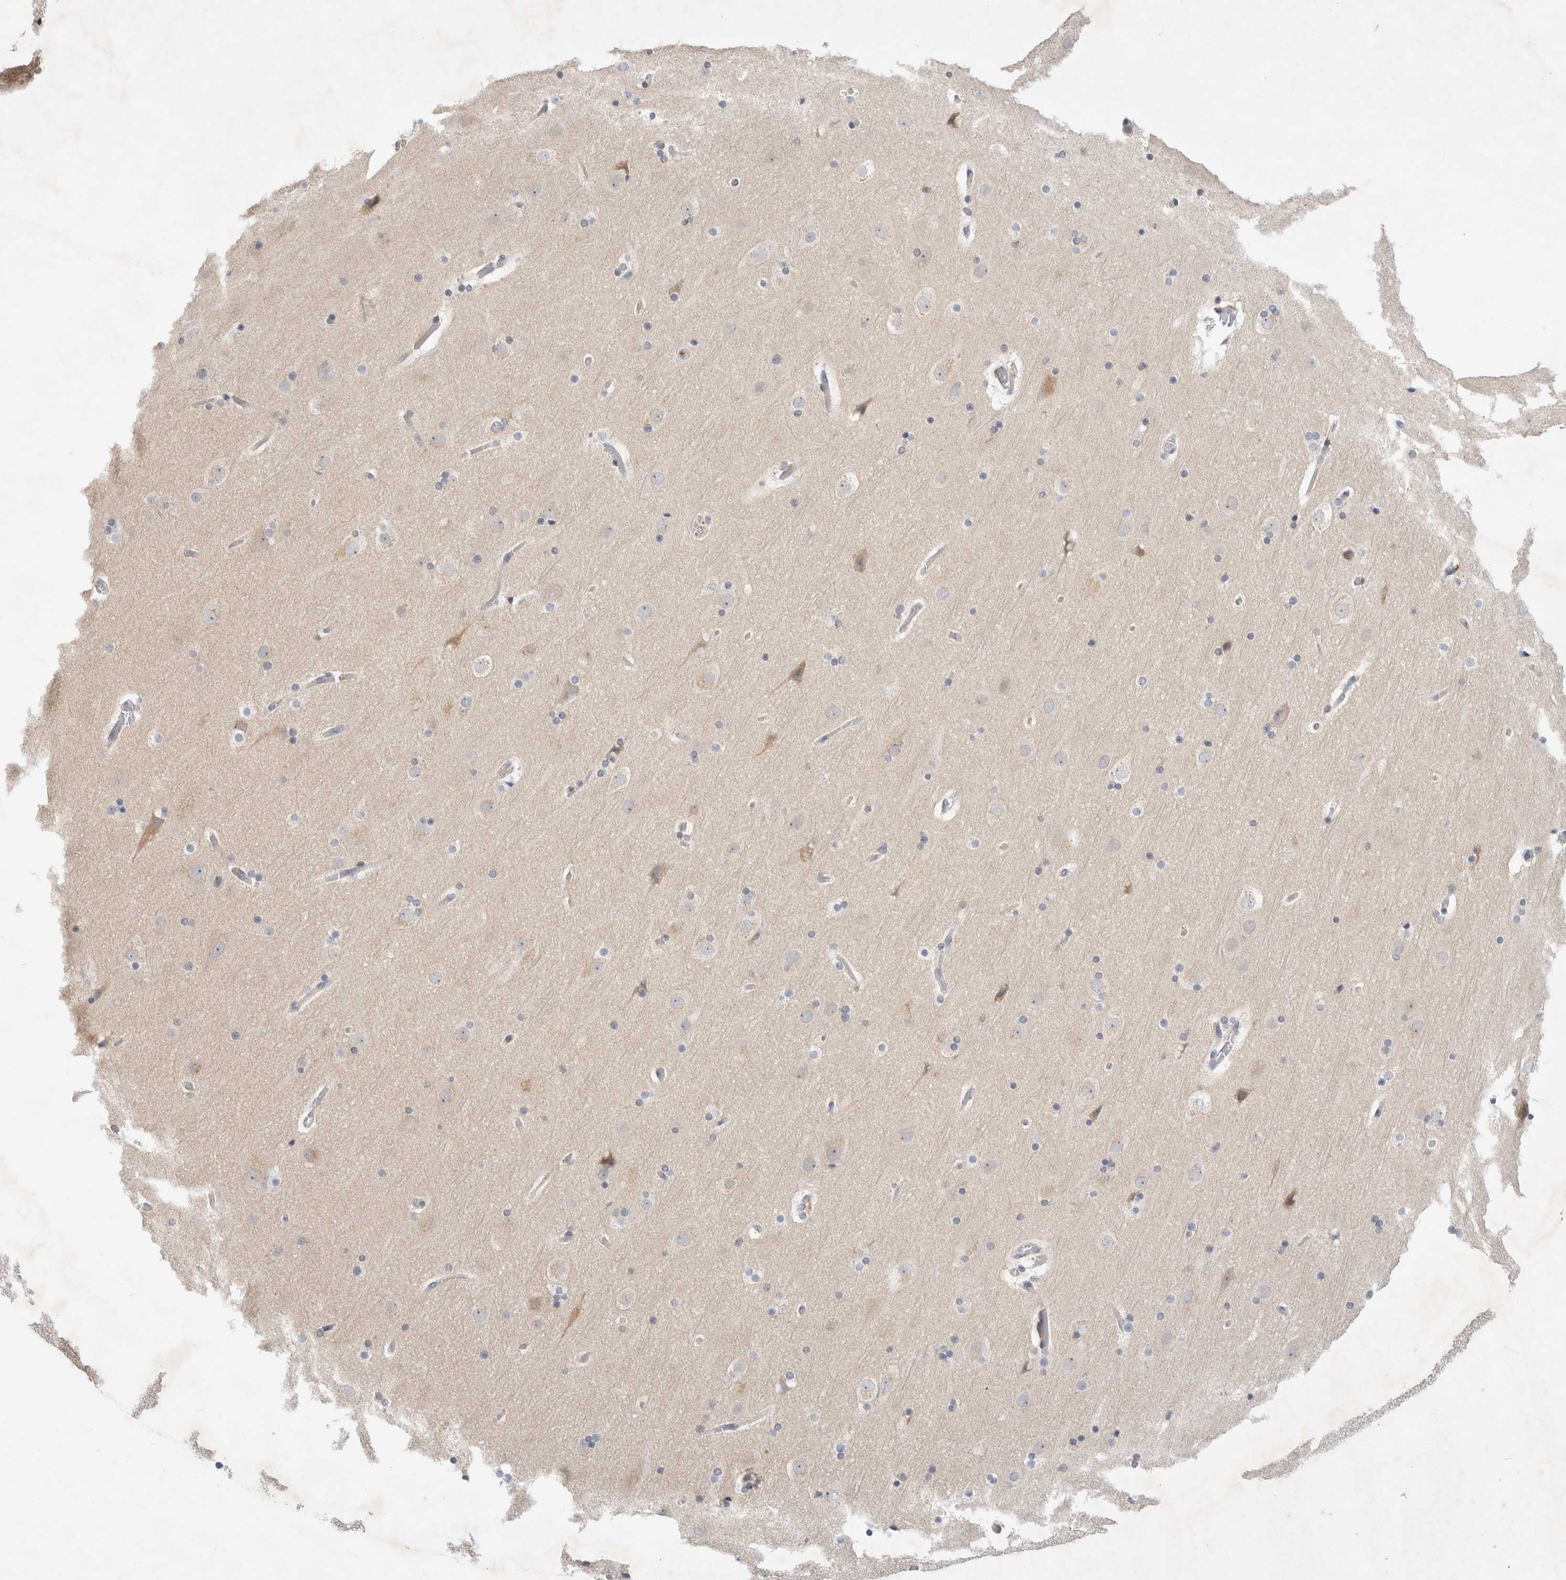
{"staining": {"intensity": "negative", "quantity": "none", "location": "none"}, "tissue": "cerebral cortex", "cell_type": "Endothelial cells", "image_type": "normal", "snomed": [{"axis": "morphology", "description": "Normal tissue, NOS"}, {"axis": "topography", "description": "Cerebral cortex"}], "caption": "Endothelial cells are negative for brown protein staining in unremarkable cerebral cortex.", "gene": "NEDD4L", "patient": {"sex": "male", "age": 57}}